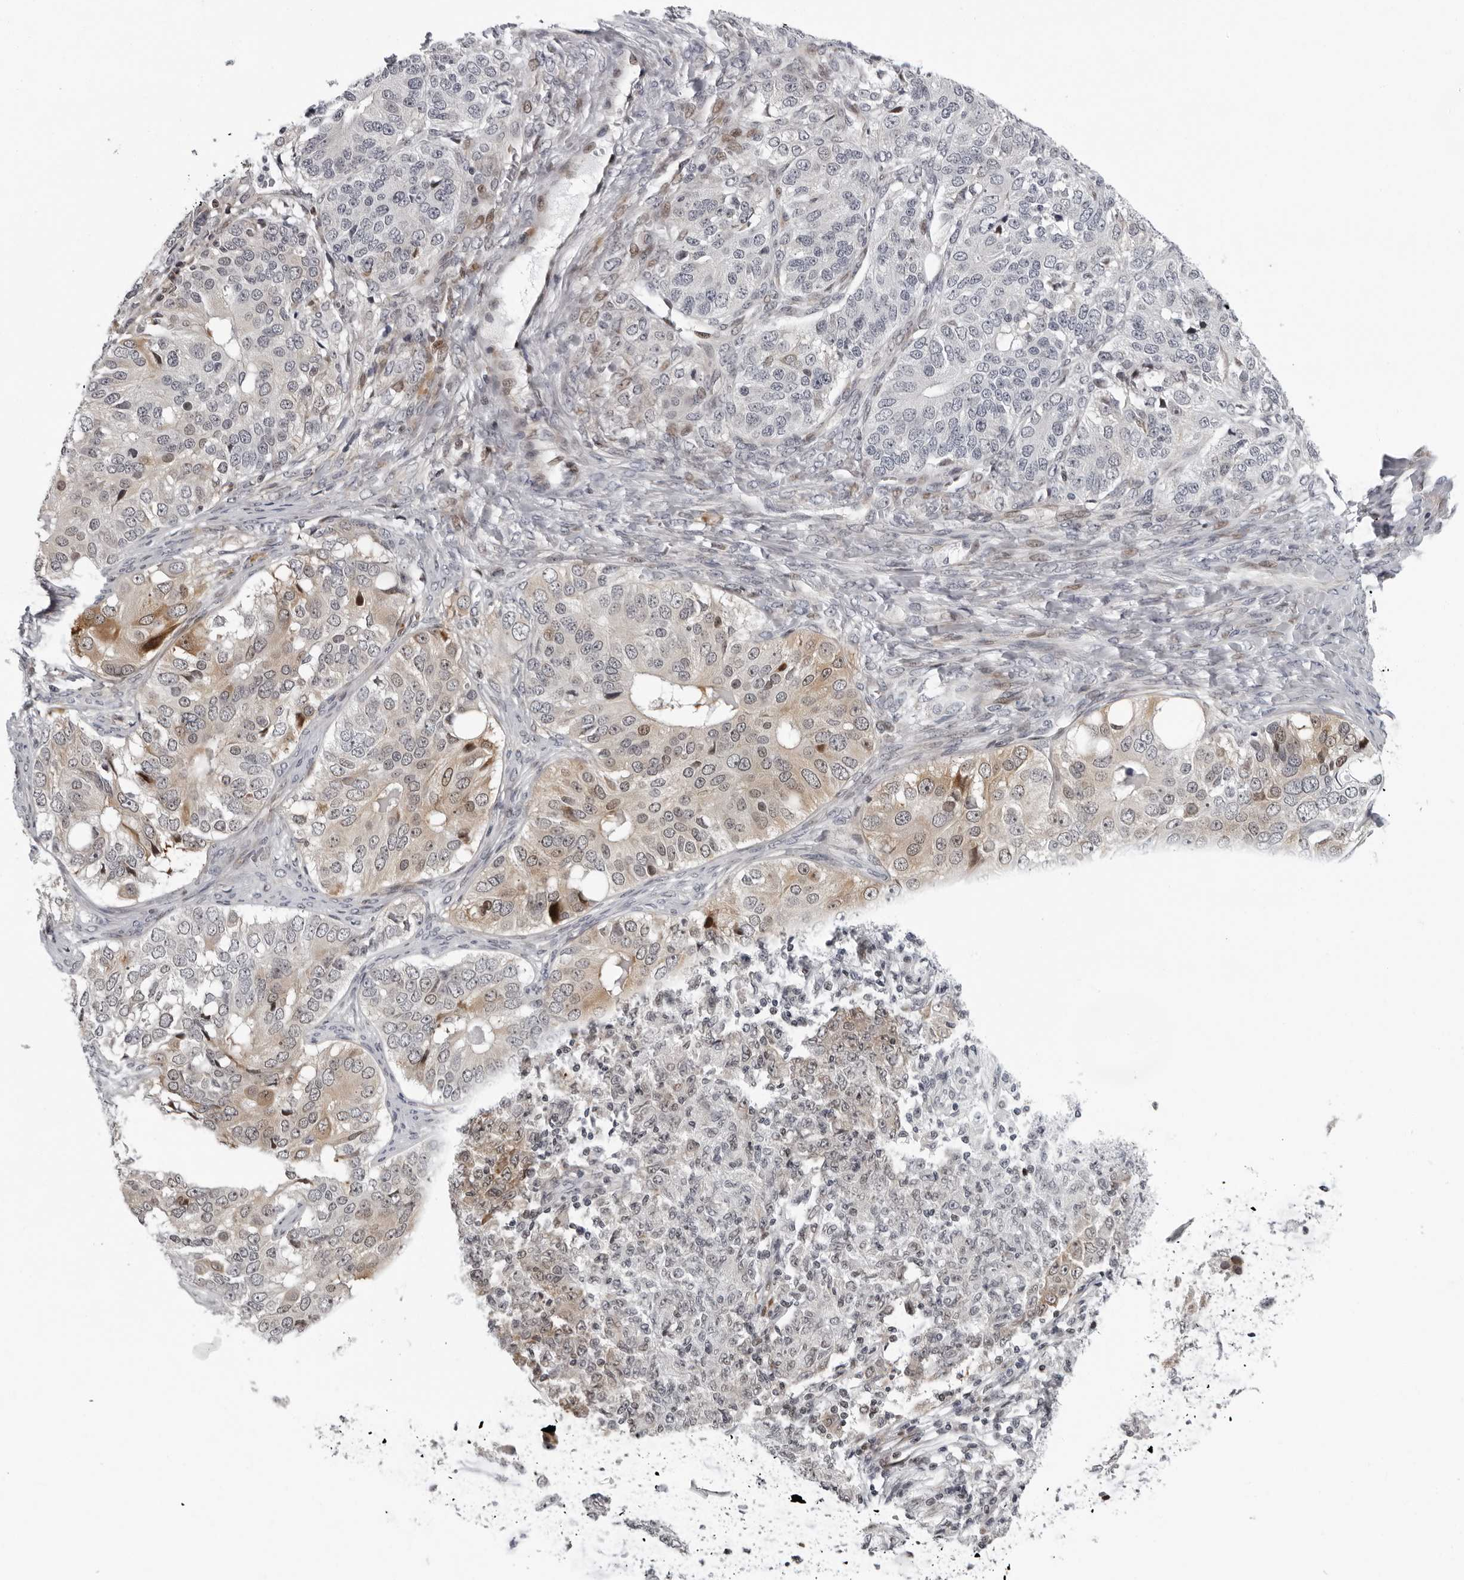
{"staining": {"intensity": "moderate", "quantity": "<25%", "location": "cytoplasmic/membranous,nuclear"}, "tissue": "ovarian cancer", "cell_type": "Tumor cells", "image_type": "cancer", "snomed": [{"axis": "morphology", "description": "Carcinoma, endometroid"}, {"axis": "topography", "description": "Ovary"}], "caption": "This image demonstrates ovarian cancer (endometroid carcinoma) stained with immunohistochemistry (IHC) to label a protein in brown. The cytoplasmic/membranous and nuclear of tumor cells show moderate positivity for the protein. Nuclei are counter-stained blue.", "gene": "PIP4K2C", "patient": {"sex": "female", "age": 51}}